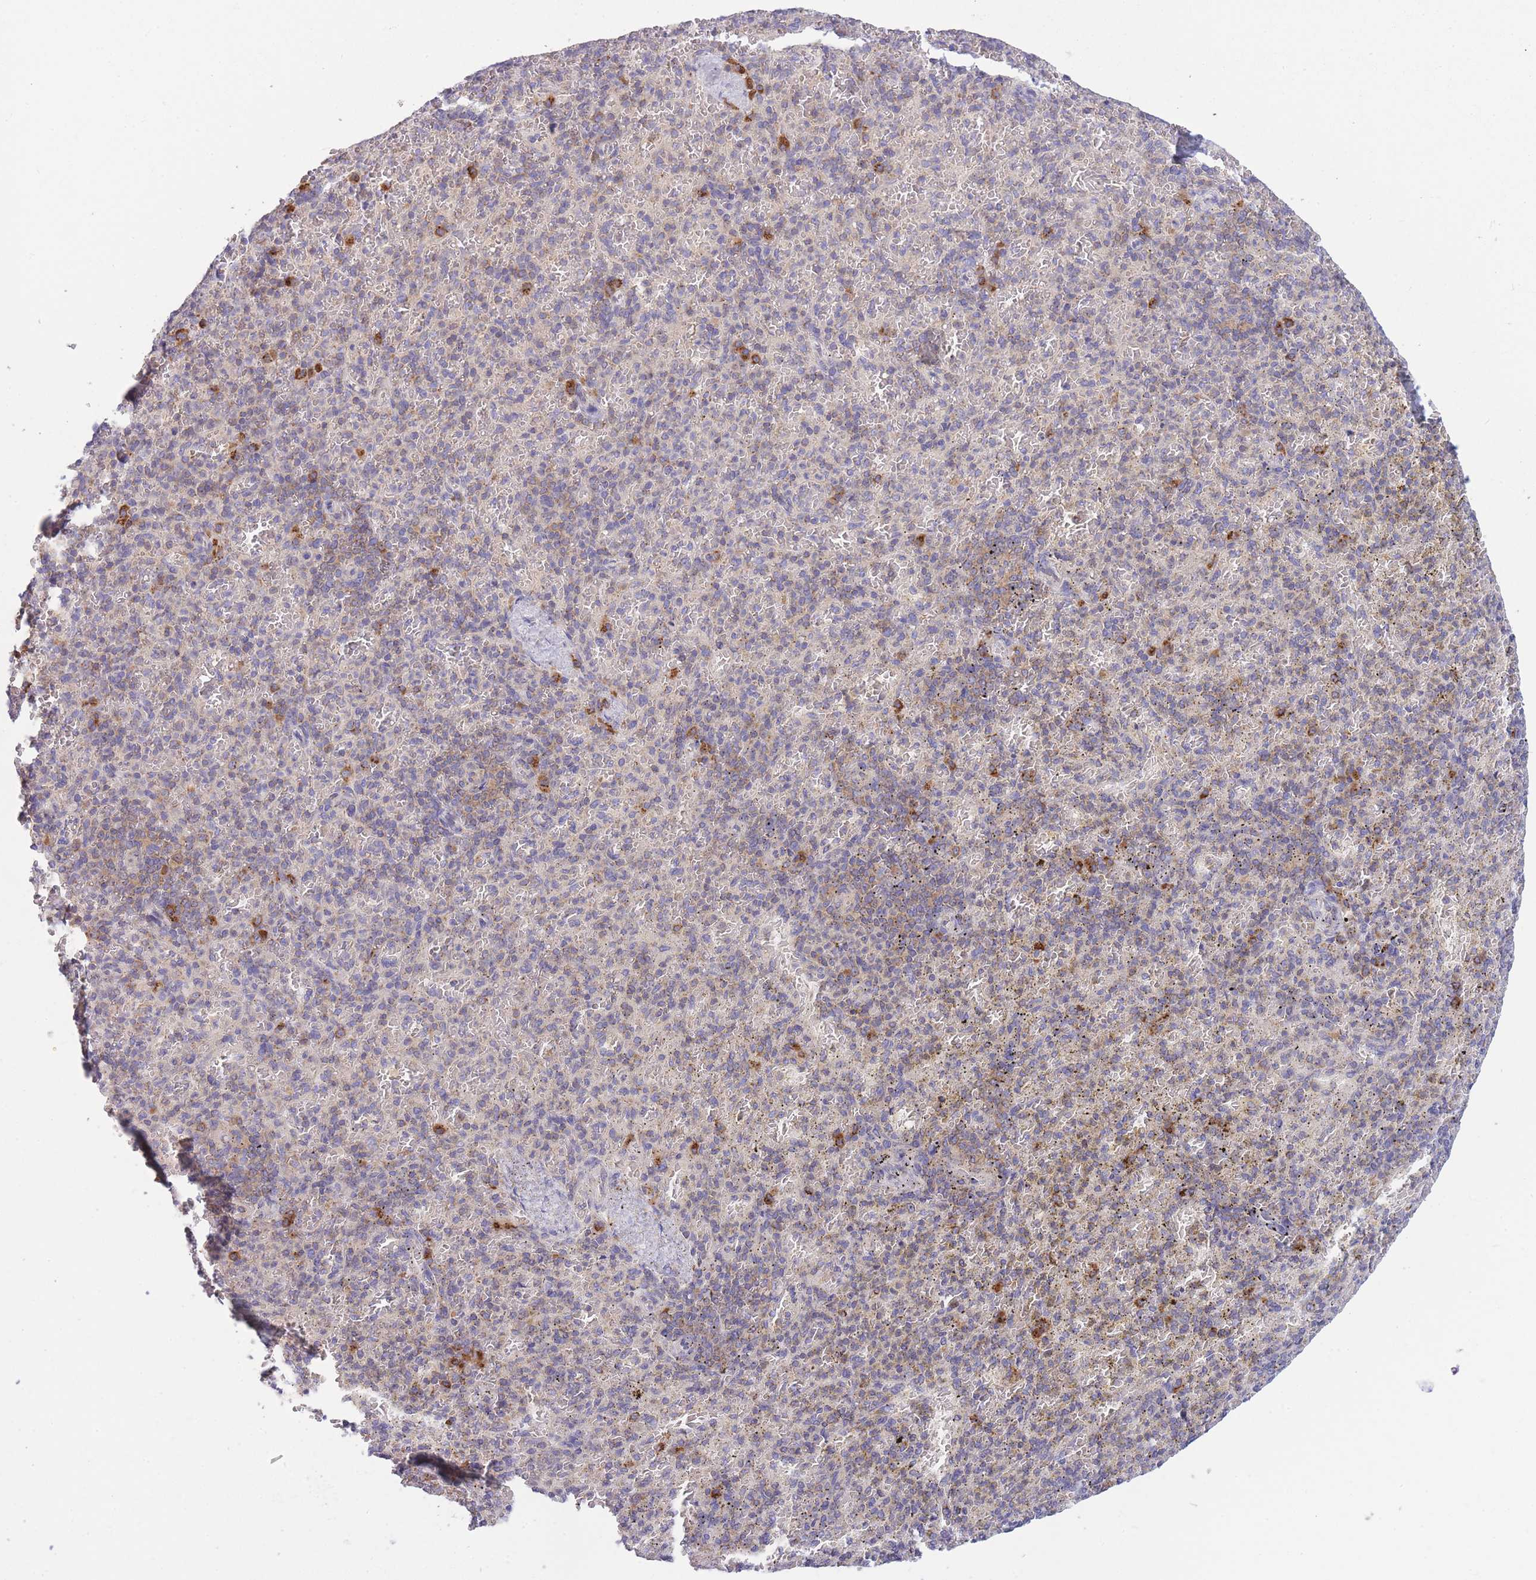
{"staining": {"intensity": "weak", "quantity": "<25%", "location": "cytoplasmic/membranous"}, "tissue": "spleen", "cell_type": "Cells in red pulp", "image_type": "normal", "snomed": [{"axis": "morphology", "description": "Normal tissue, NOS"}, {"axis": "topography", "description": "Spleen"}], "caption": "There is no significant staining in cells in red pulp of spleen. (DAB (3,3'-diaminobenzidine) immunohistochemistry (IHC), high magnification).", "gene": "COPG1", "patient": {"sex": "female", "age": 74}}